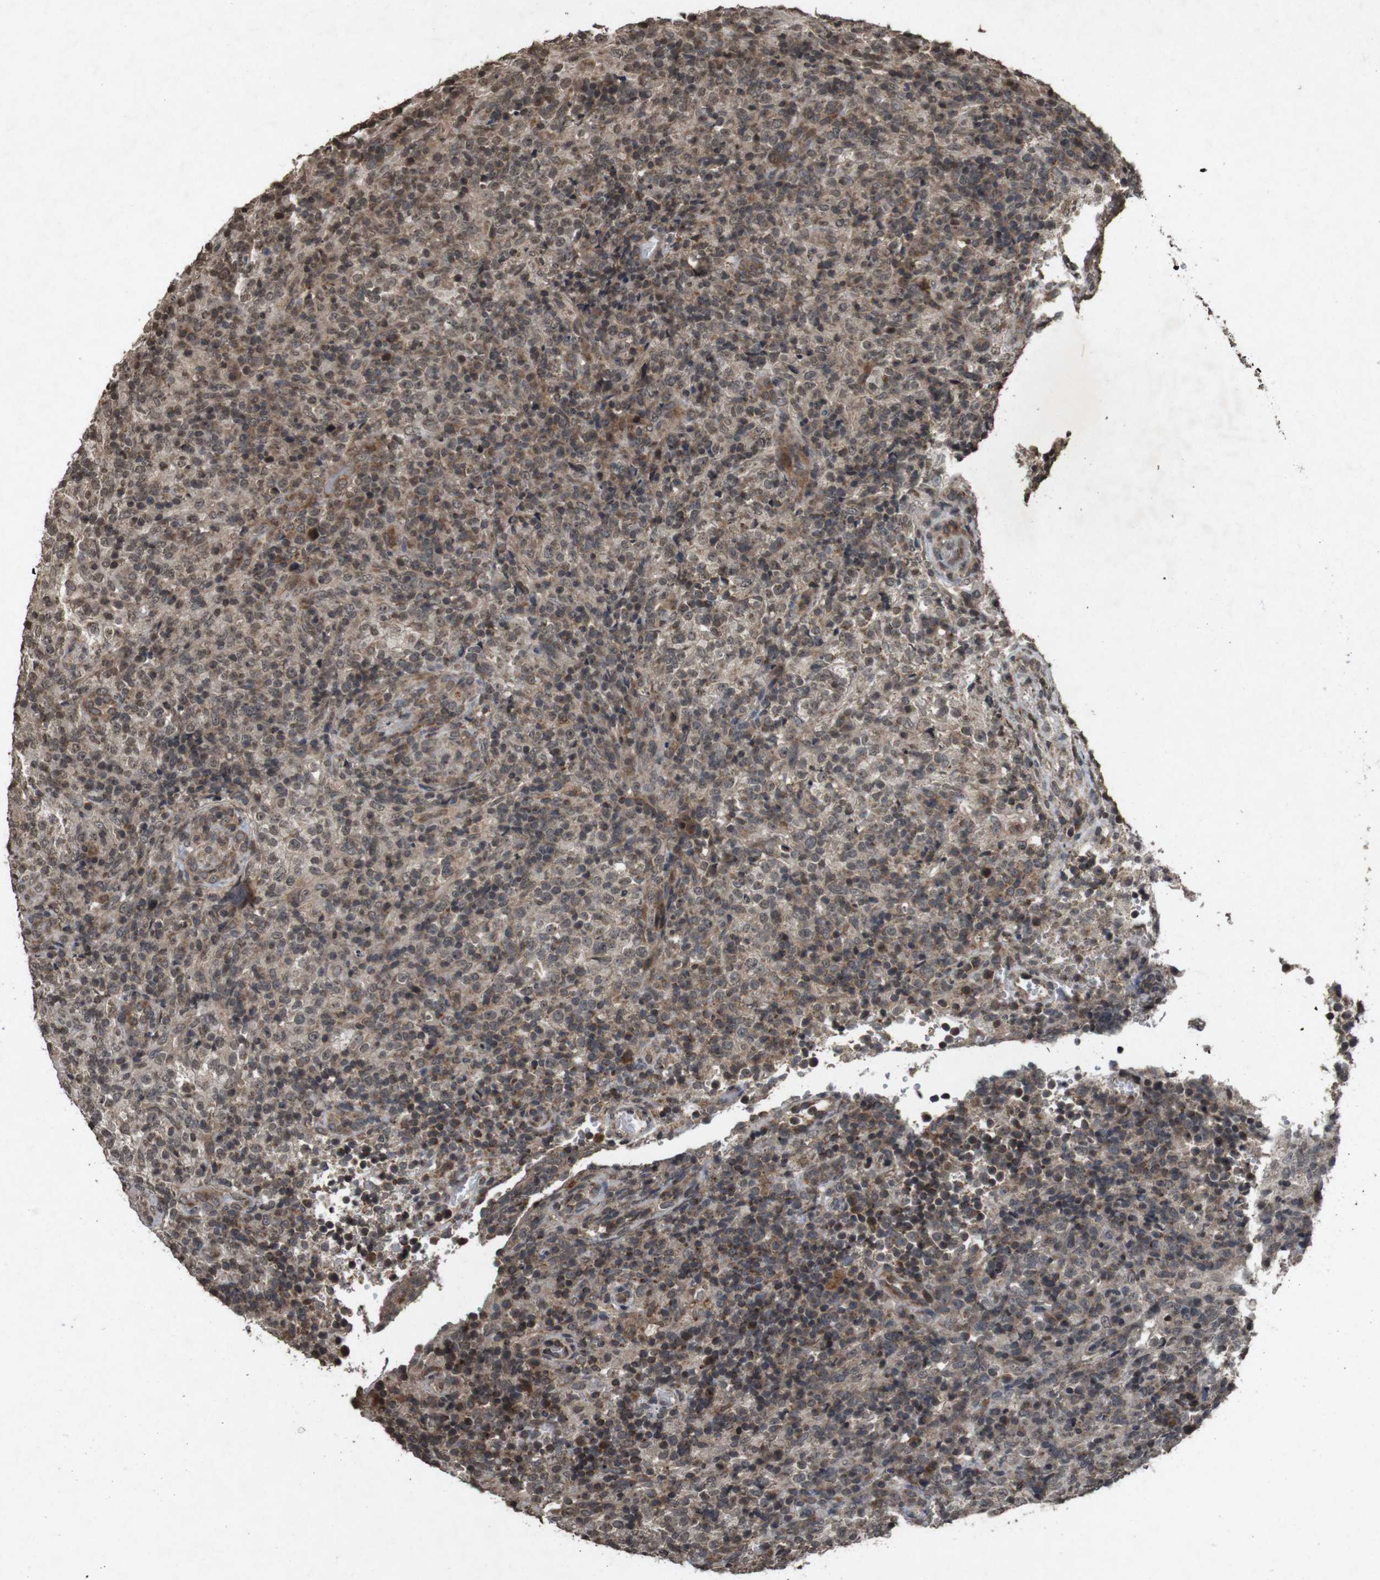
{"staining": {"intensity": "moderate", "quantity": "<25%", "location": "cytoplasmic/membranous"}, "tissue": "lymphoma", "cell_type": "Tumor cells", "image_type": "cancer", "snomed": [{"axis": "morphology", "description": "Malignant lymphoma, non-Hodgkin's type, High grade"}, {"axis": "topography", "description": "Lymph node"}], "caption": "Lymphoma stained with a brown dye reveals moderate cytoplasmic/membranous positive staining in approximately <25% of tumor cells.", "gene": "SORL1", "patient": {"sex": "female", "age": 76}}